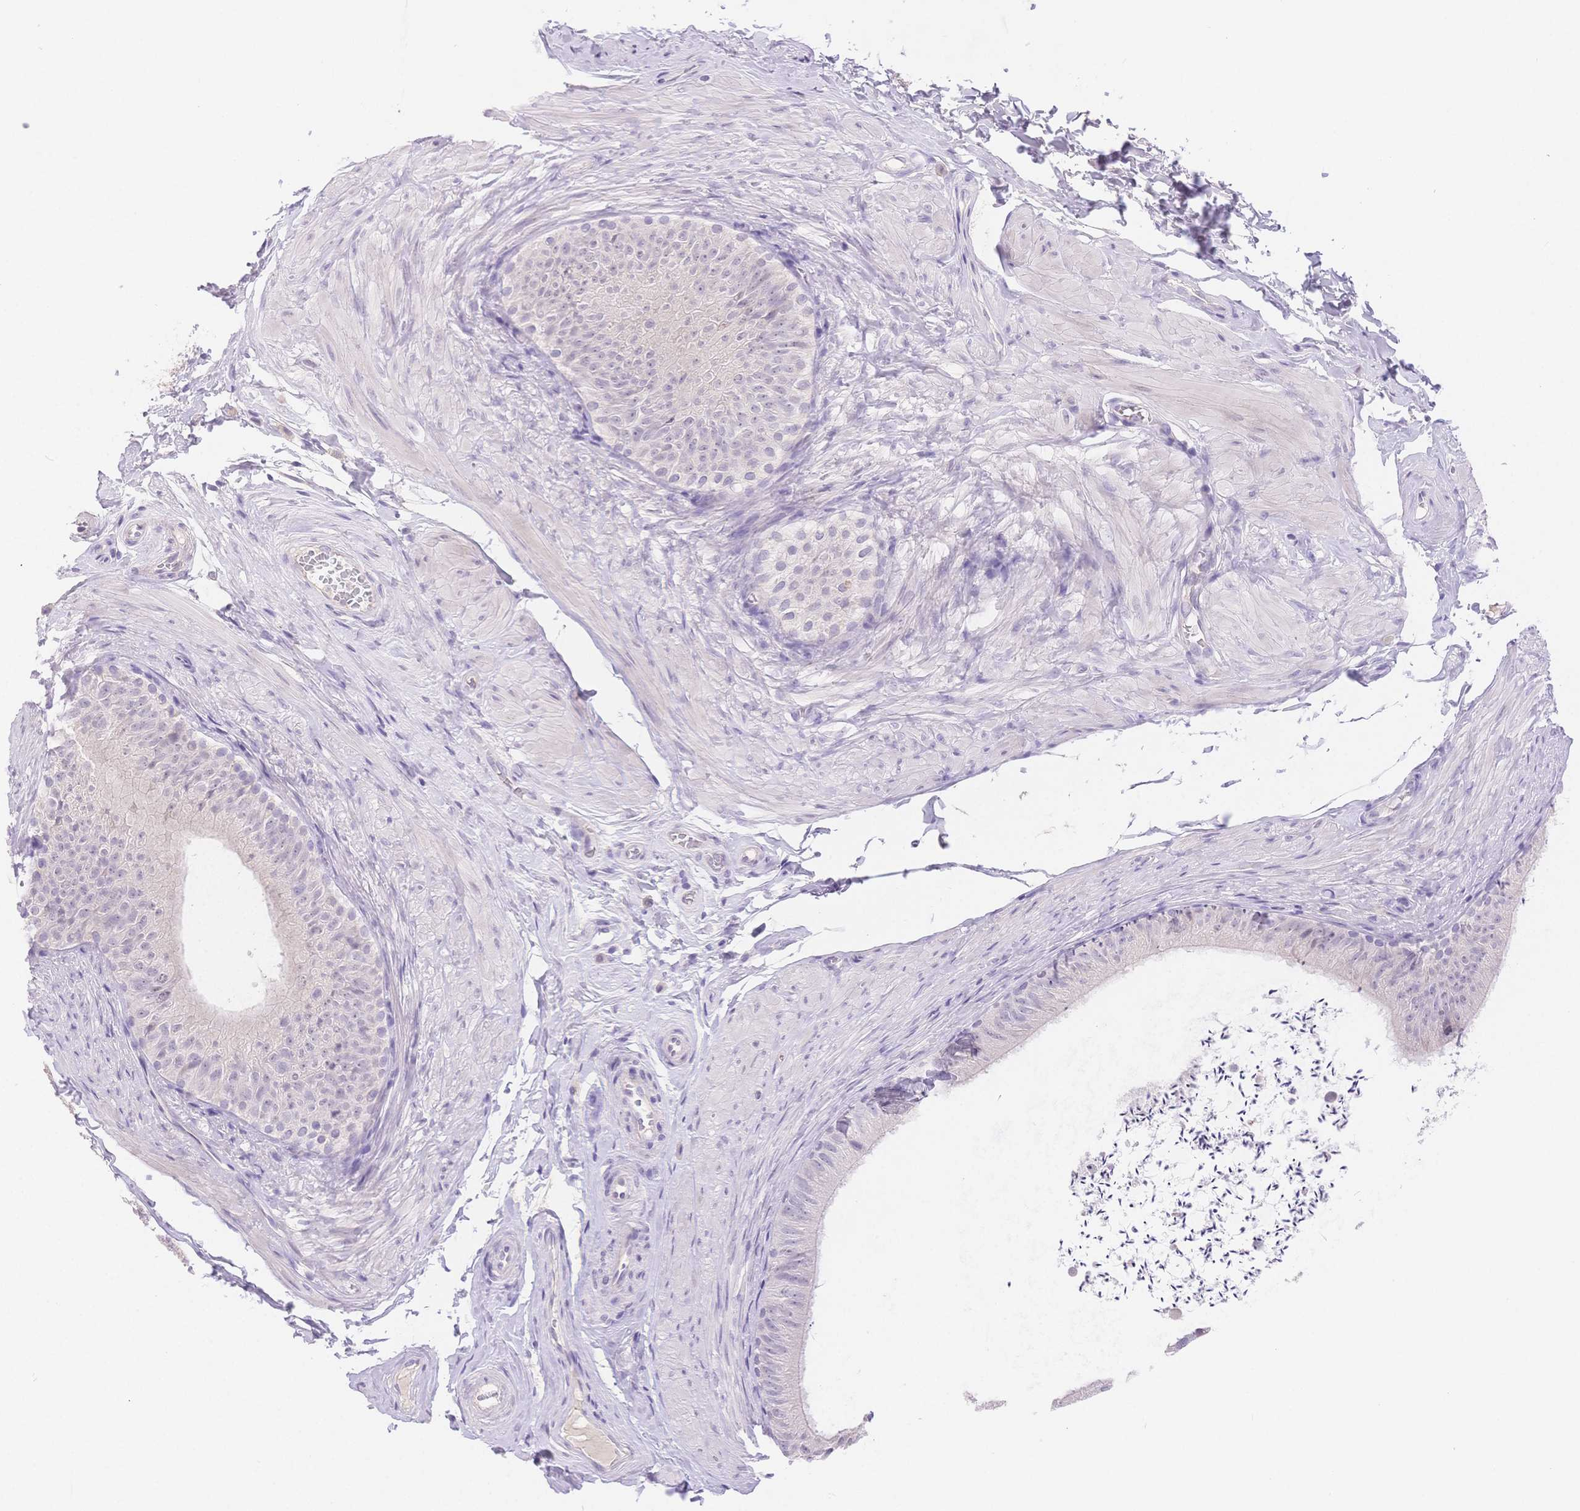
{"staining": {"intensity": "negative", "quantity": "none", "location": "none"}, "tissue": "epididymis", "cell_type": "Glandular cells", "image_type": "normal", "snomed": [{"axis": "morphology", "description": "Normal tissue, NOS"}, {"axis": "topography", "description": "Epididymis, spermatic cord, NOS"}, {"axis": "topography", "description": "Epididymis"}, {"axis": "topography", "description": "Peripheral nerve tissue"}], "caption": "Immunohistochemistry photomicrograph of normal epididymis: human epididymis stained with DAB reveals no significant protein positivity in glandular cells.", "gene": "MYOM1", "patient": {"sex": "male", "age": 29}}